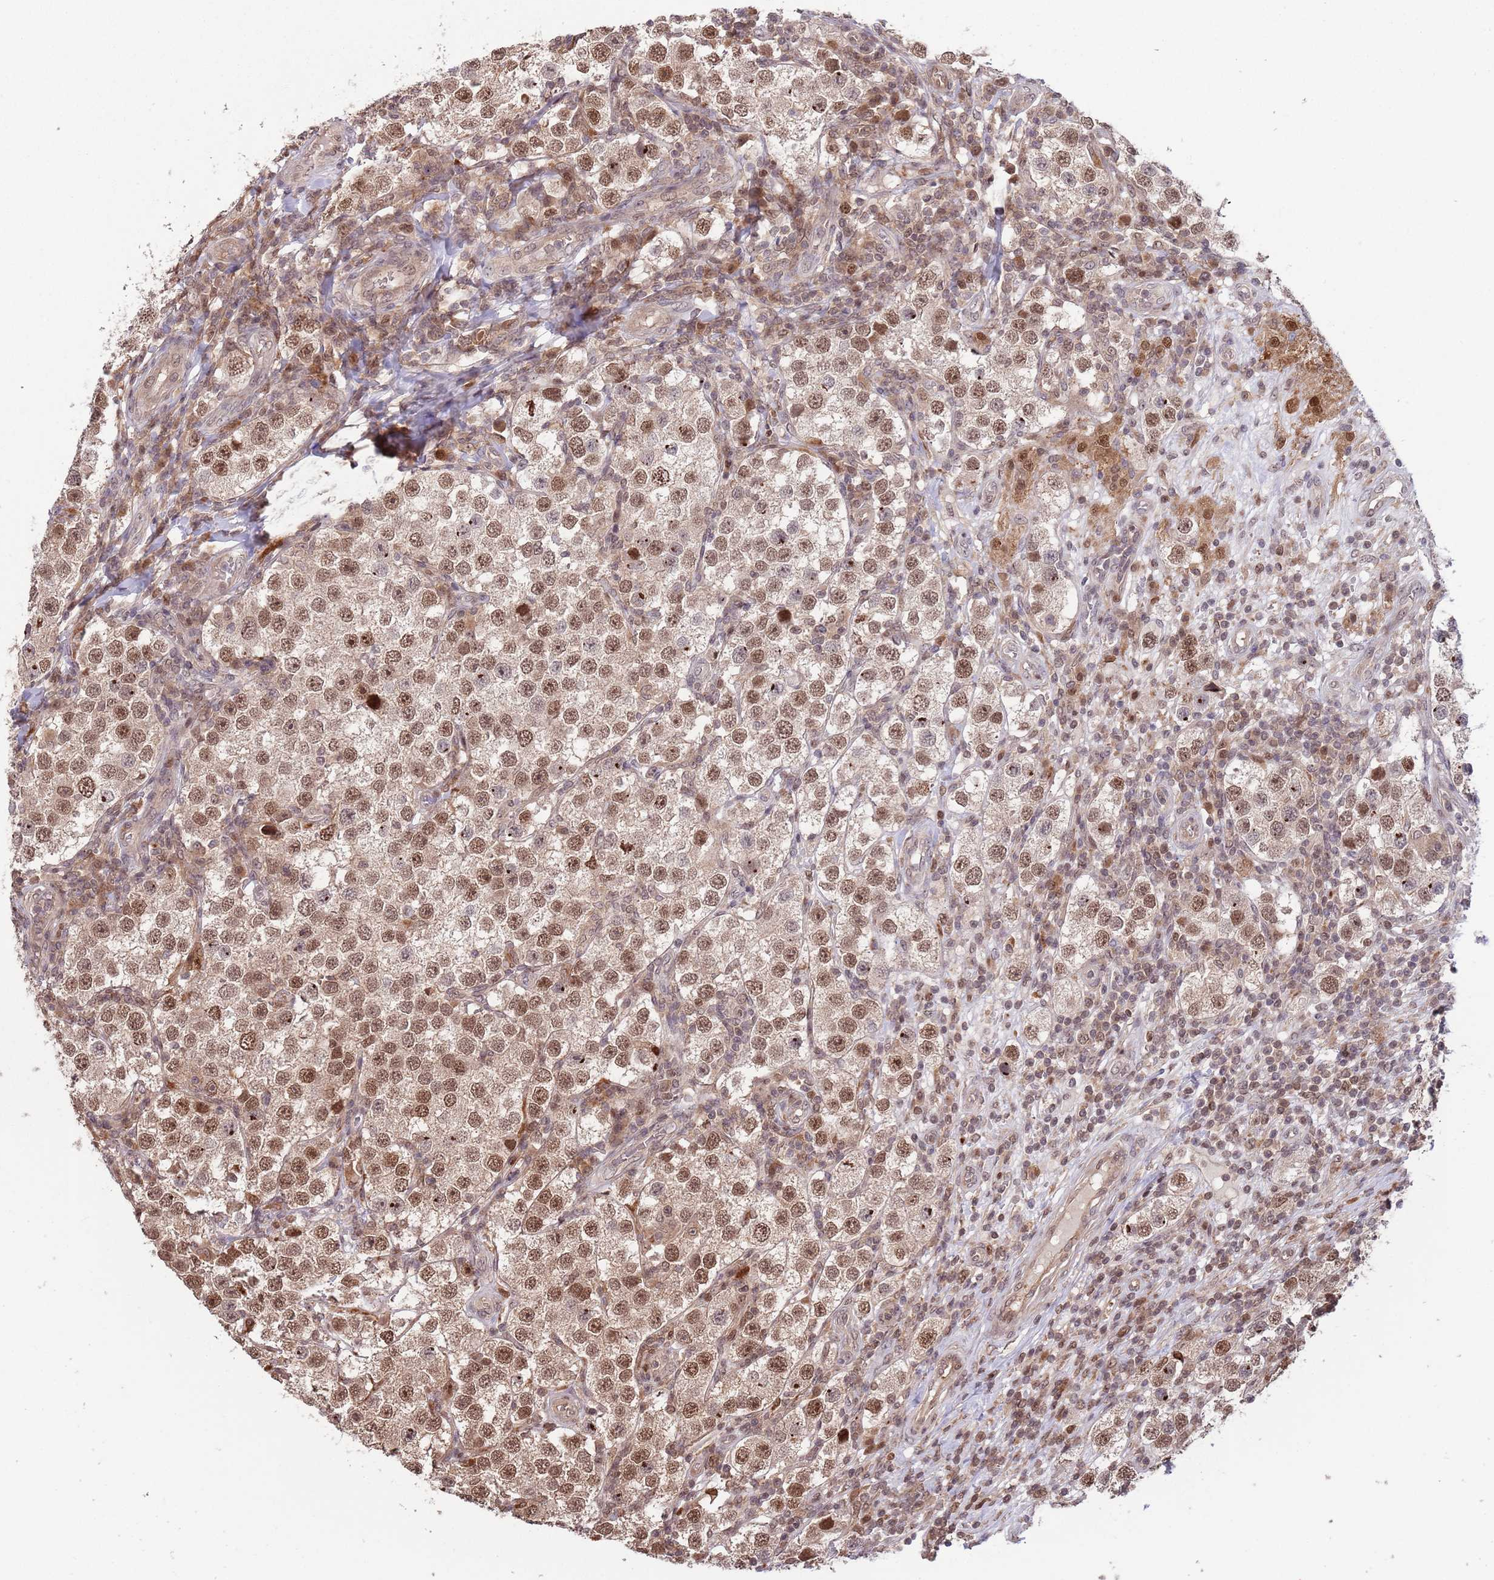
{"staining": {"intensity": "moderate", "quantity": ">75%", "location": "nuclear"}, "tissue": "testis cancer", "cell_type": "Tumor cells", "image_type": "cancer", "snomed": [{"axis": "morphology", "description": "Seminoma, NOS"}, {"axis": "topography", "description": "Testis"}], "caption": "Immunohistochemistry (IHC) (DAB) staining of human seminoma (testis) demonstrates moderate nuclear protein expression in approximately >75% of tumor cells. Using DAB (brown) and hematoxylin (blue) stains, captured at high magnification using brightfield microscopy.", "gene": "SALL1", "patient": {"sex": "male", "age": 37}}